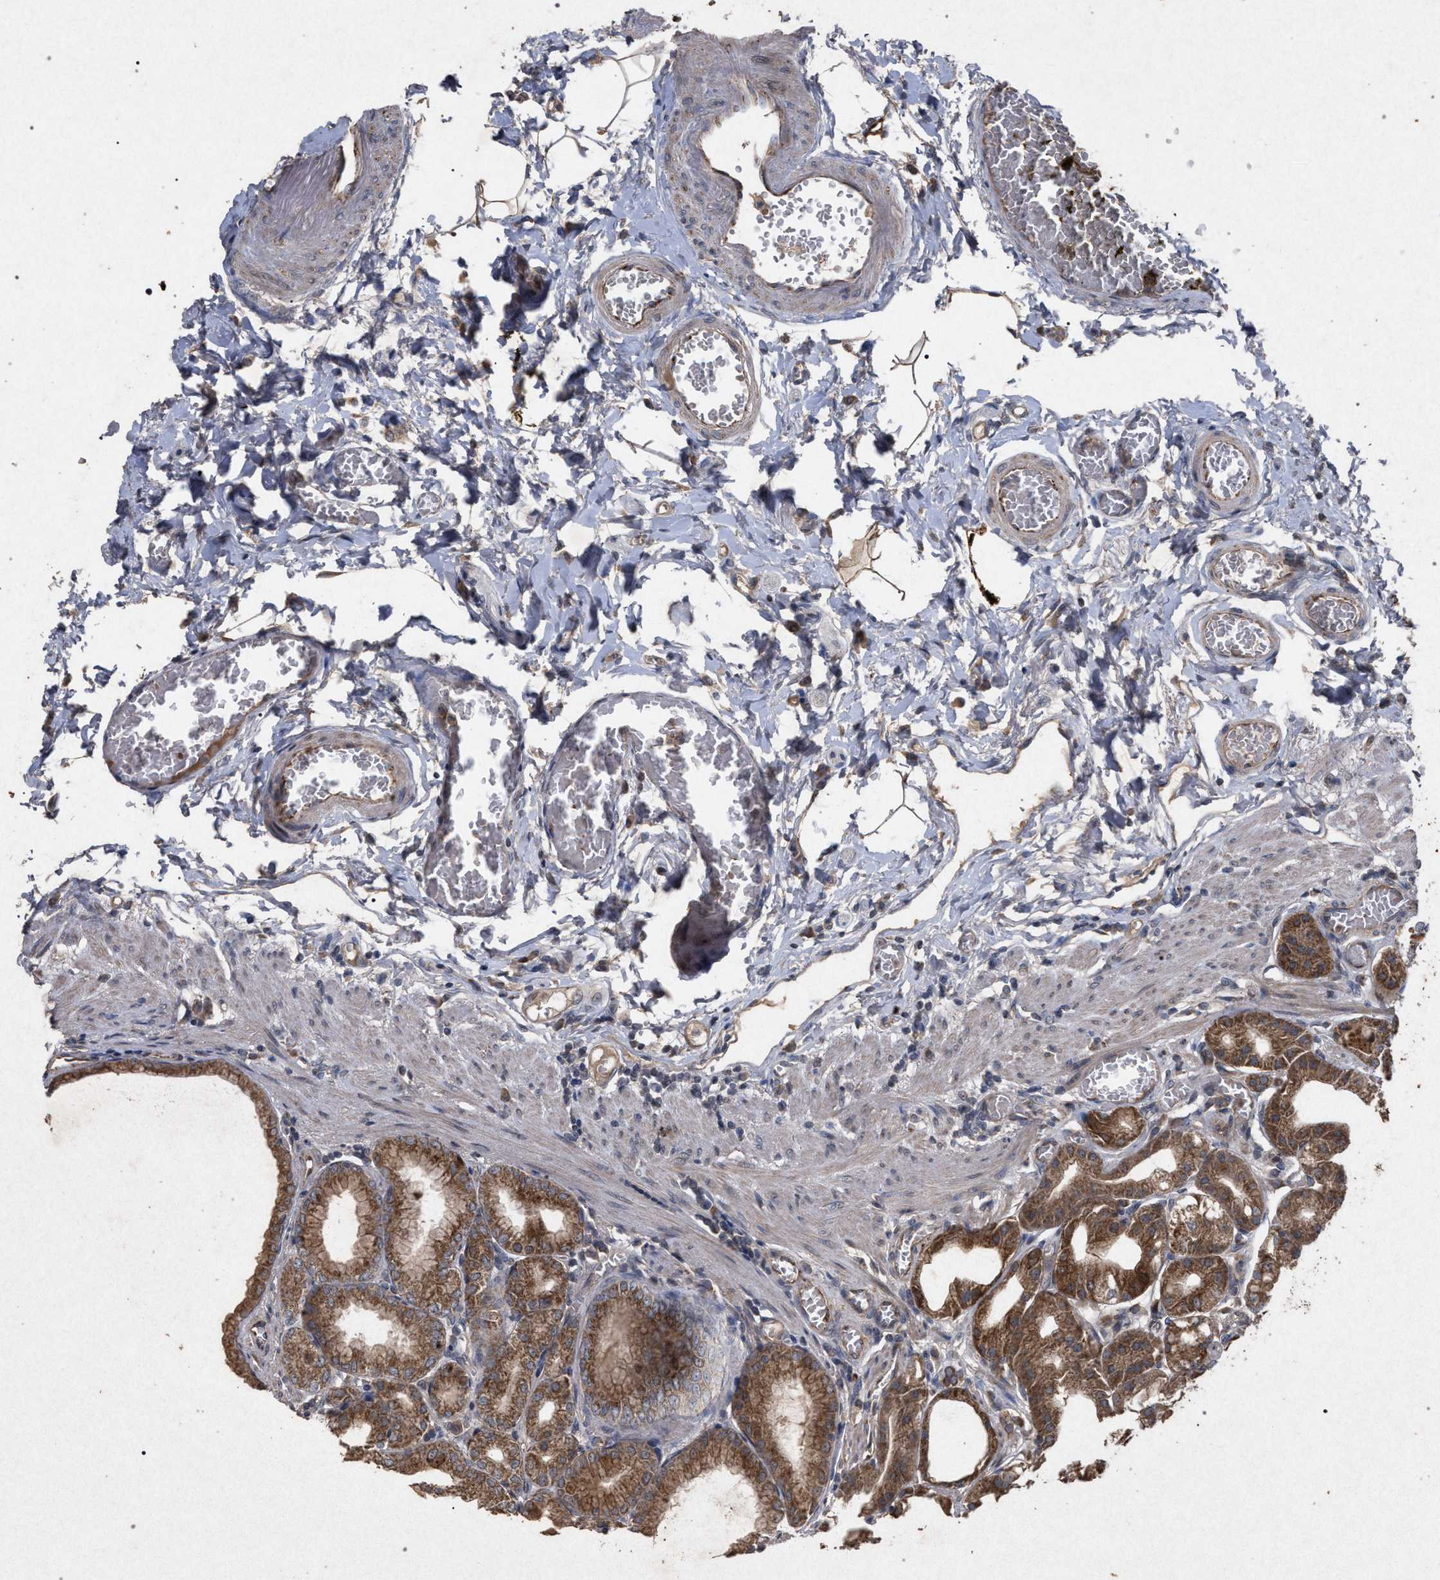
{"staining": {"intensity": "strong", "quantity": ">75%", "location": "cytoplasmic/membranous"}, "tissue": "stomach", "cell_type": "Glandular cells", "image_type": "normal", "snomed": [{"axis": "morphology", "description": "Normal tissue, NOS"}, {"axis": "topography", "description": "Stomach, lower"}], "caption": "Protein expression analysis of benign stomach reveals strong cytoplasmic/membranous staining in about >75% of glandular cells. The staining is performed using DAB (3,3'-diaminobenzidine) brown chromogen to label protein expression. The nuclei are counter-stained blue using hematoxylin.", "gene": "PKD2L1", "patient": {"sex": "male", "age": 71}}